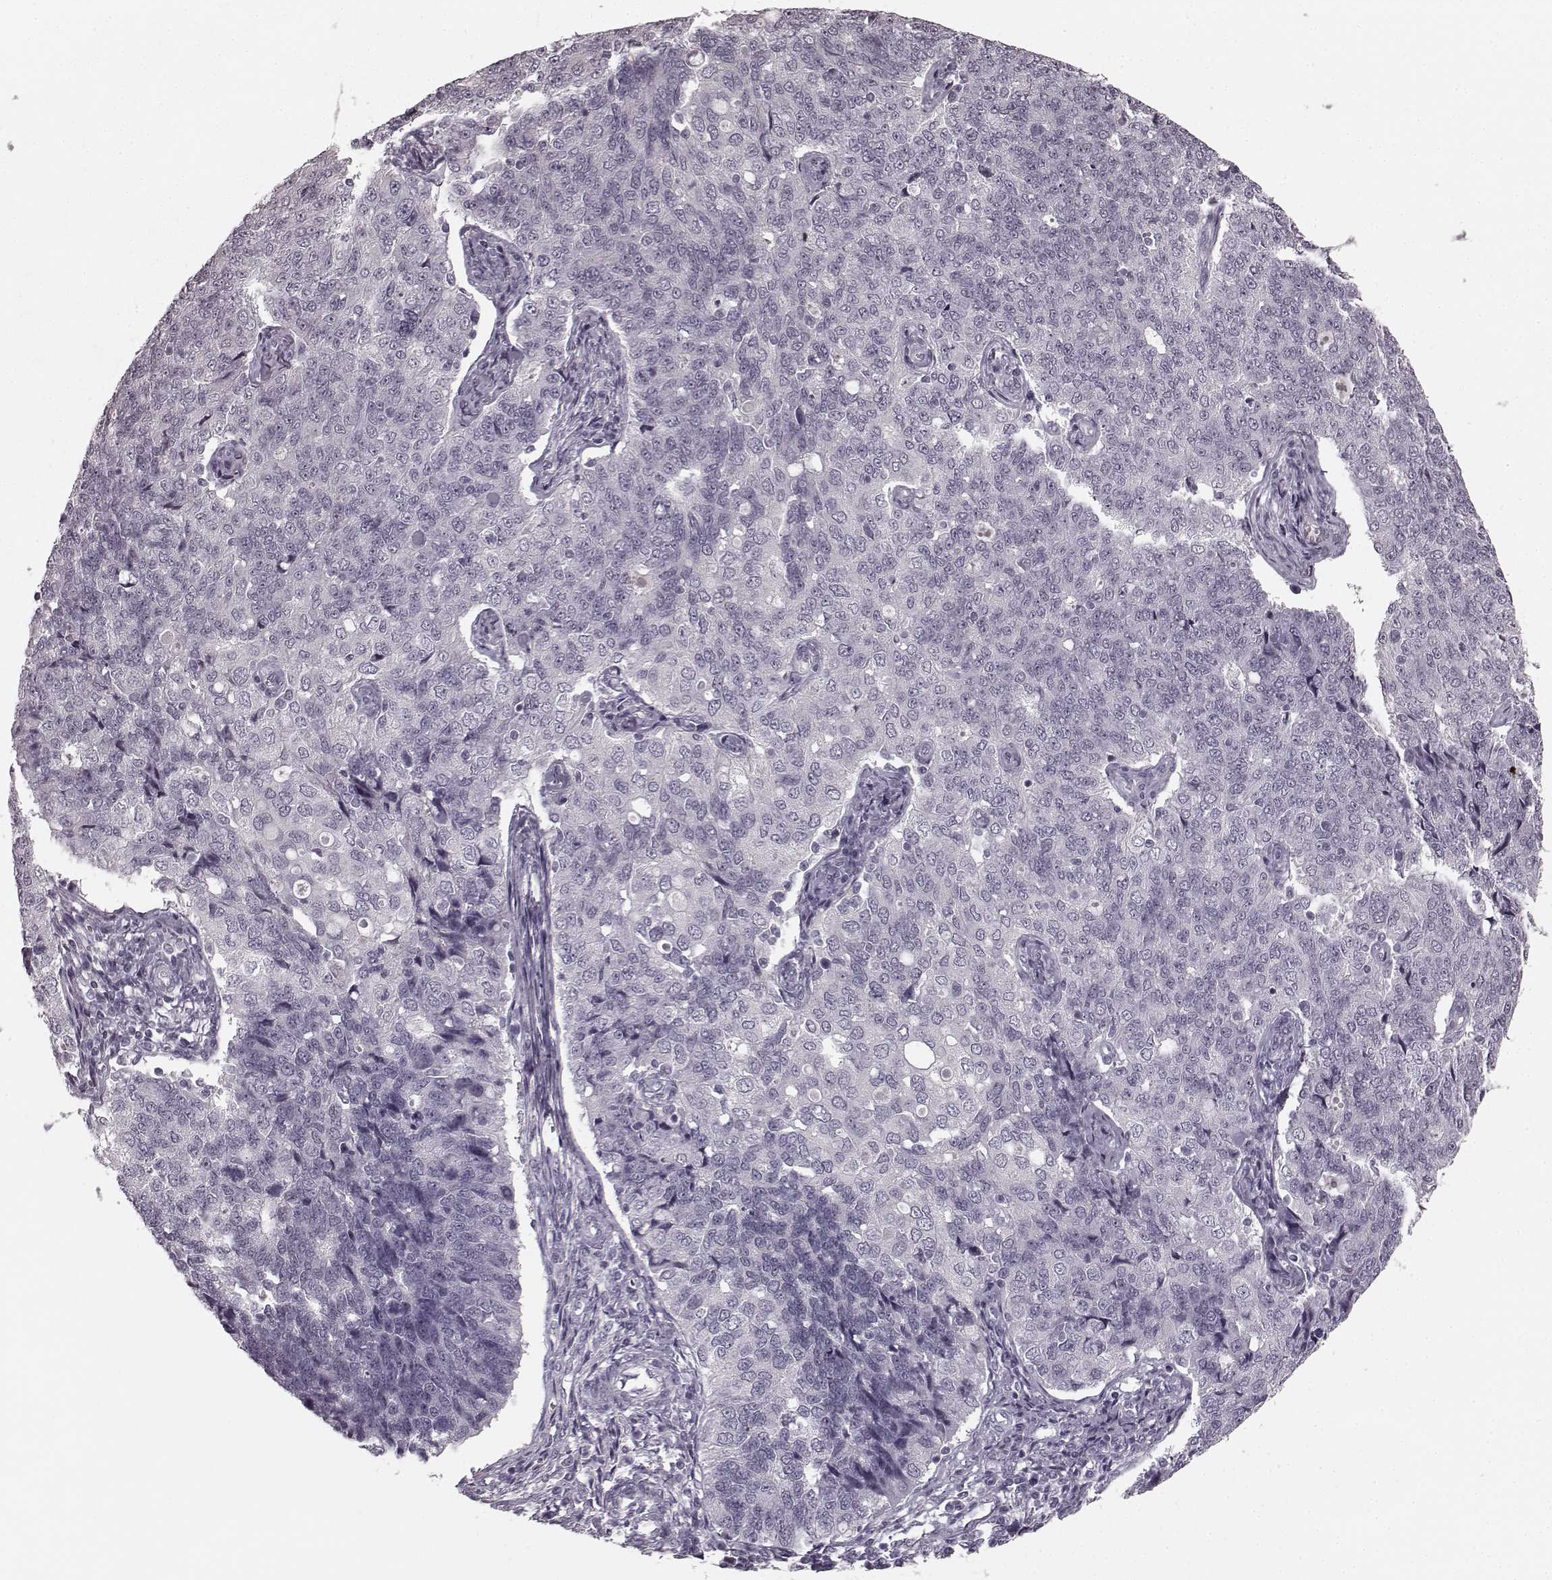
{"staining": {"intensity": "negative", "quantity": "none", "location": "none"}, "tissue": "endometrial cancer", "cell_type": "Tumor cells", "image_type": "cancer", "snomed": [{"axis": "morphology", "description": "Adenocarcinoma, NOS"}, {"axis": "topography", "description": "Endometrium"}], "caption": "The histopathology image displays no staining of tumor cells in endometrial cancer (adenocarcinoma). (Immunohistochemistry (ihc), brightfield microscopy, high magnification).", "gene": "TMPRSS15", "patient": {"sex": "female", "age": 43}}